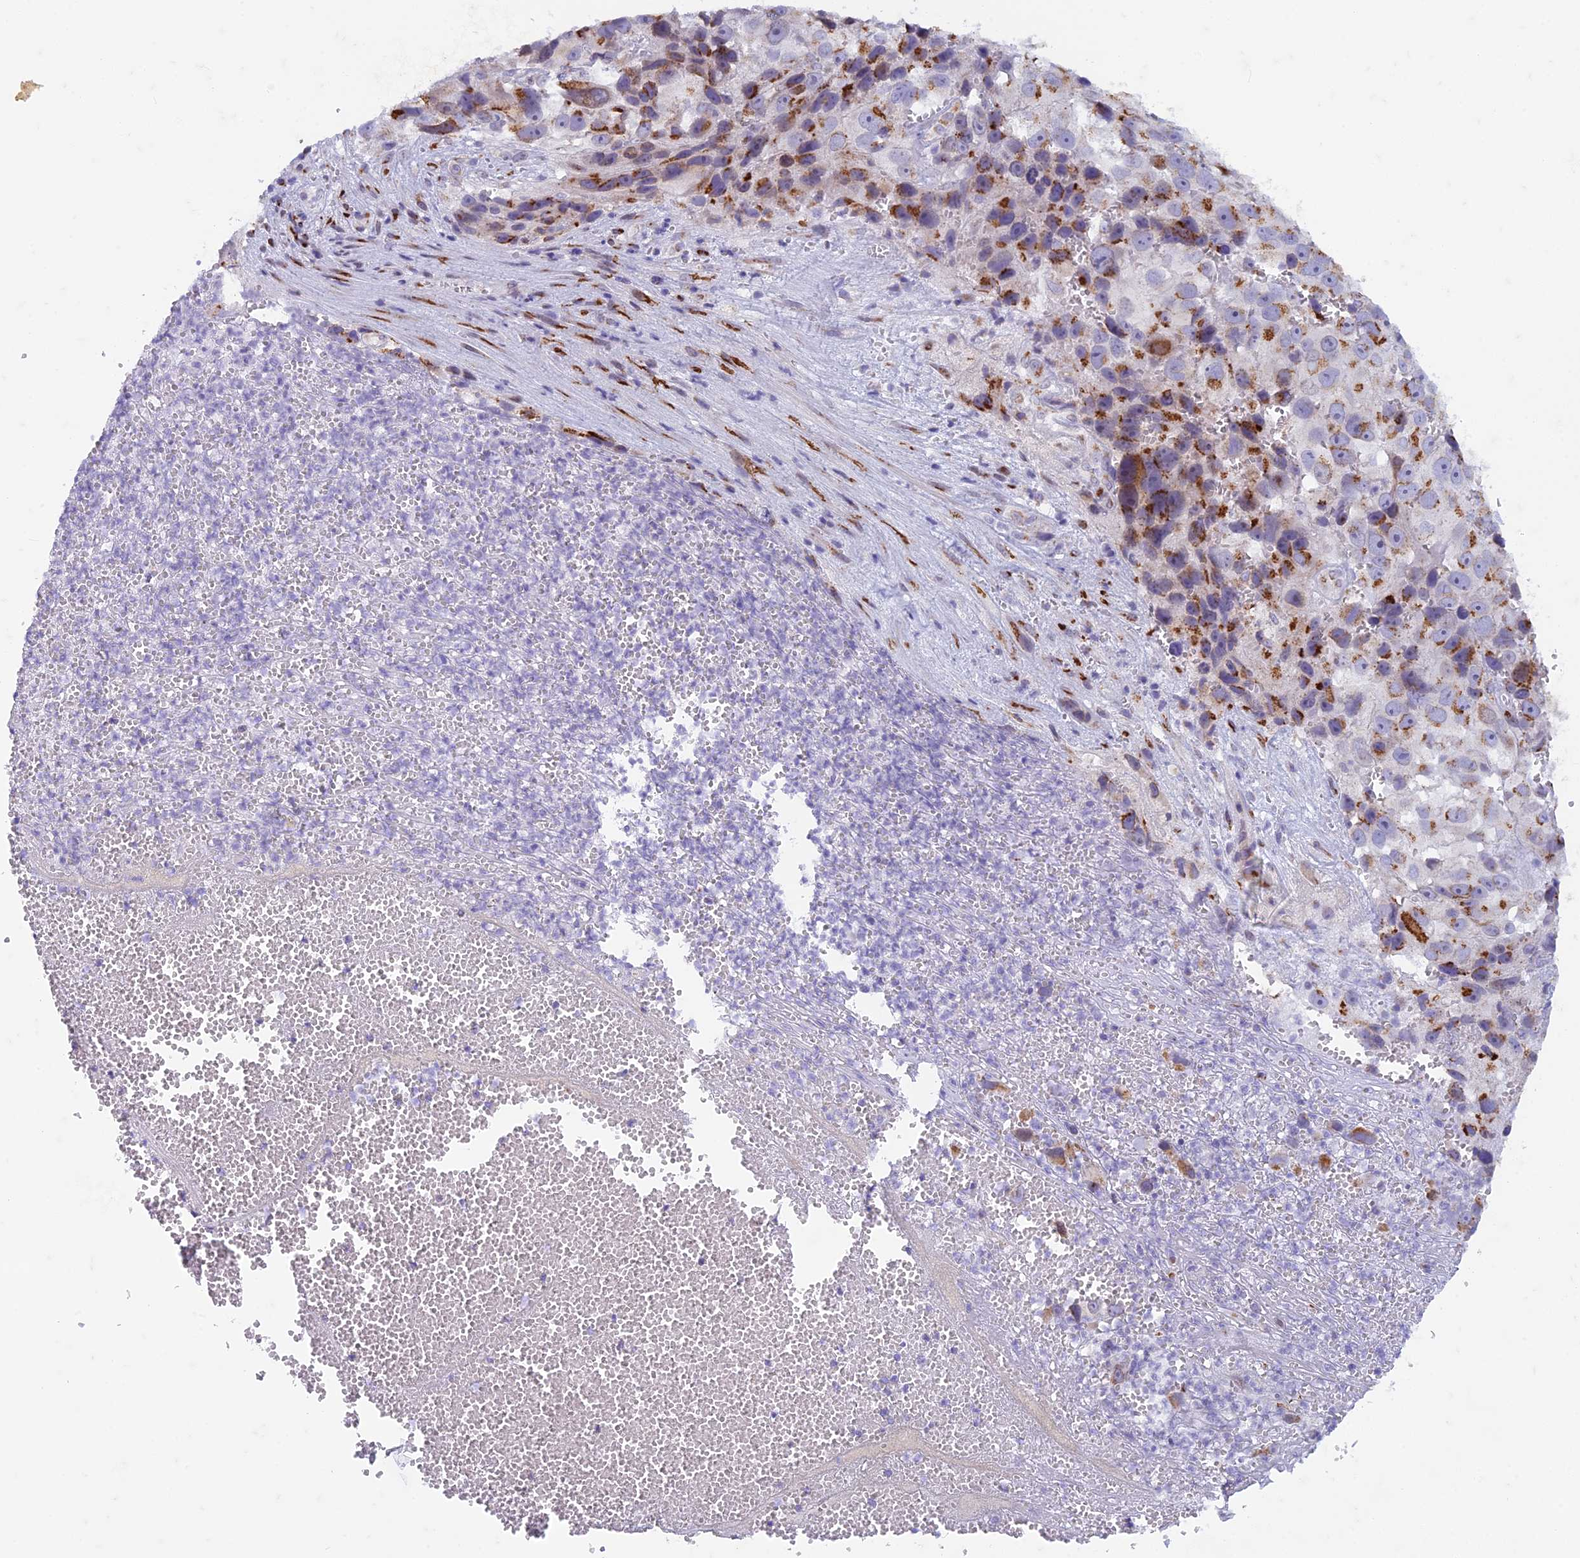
{"staining": {"intensity": "moderate", "quantity": ">75%", "location": "cytoplasmic/membranous"}, "tissue": "melanoma", "cell_type": "Tumor cells", "image_type": "cancer", "snomed": [{"axis": "morphology", "description": "Malignant melanoma, NOS"}, {"axis": "topography", "description": "Skin"}], "caption": "Protein expression by immunohistochemistry reveals moderate cytoplasmic/membranous expression in approximately >75% of tumor cells in malignant melanoma.", "gene": "FAM3C", "patient": {"sex": "male", "age": 84}}